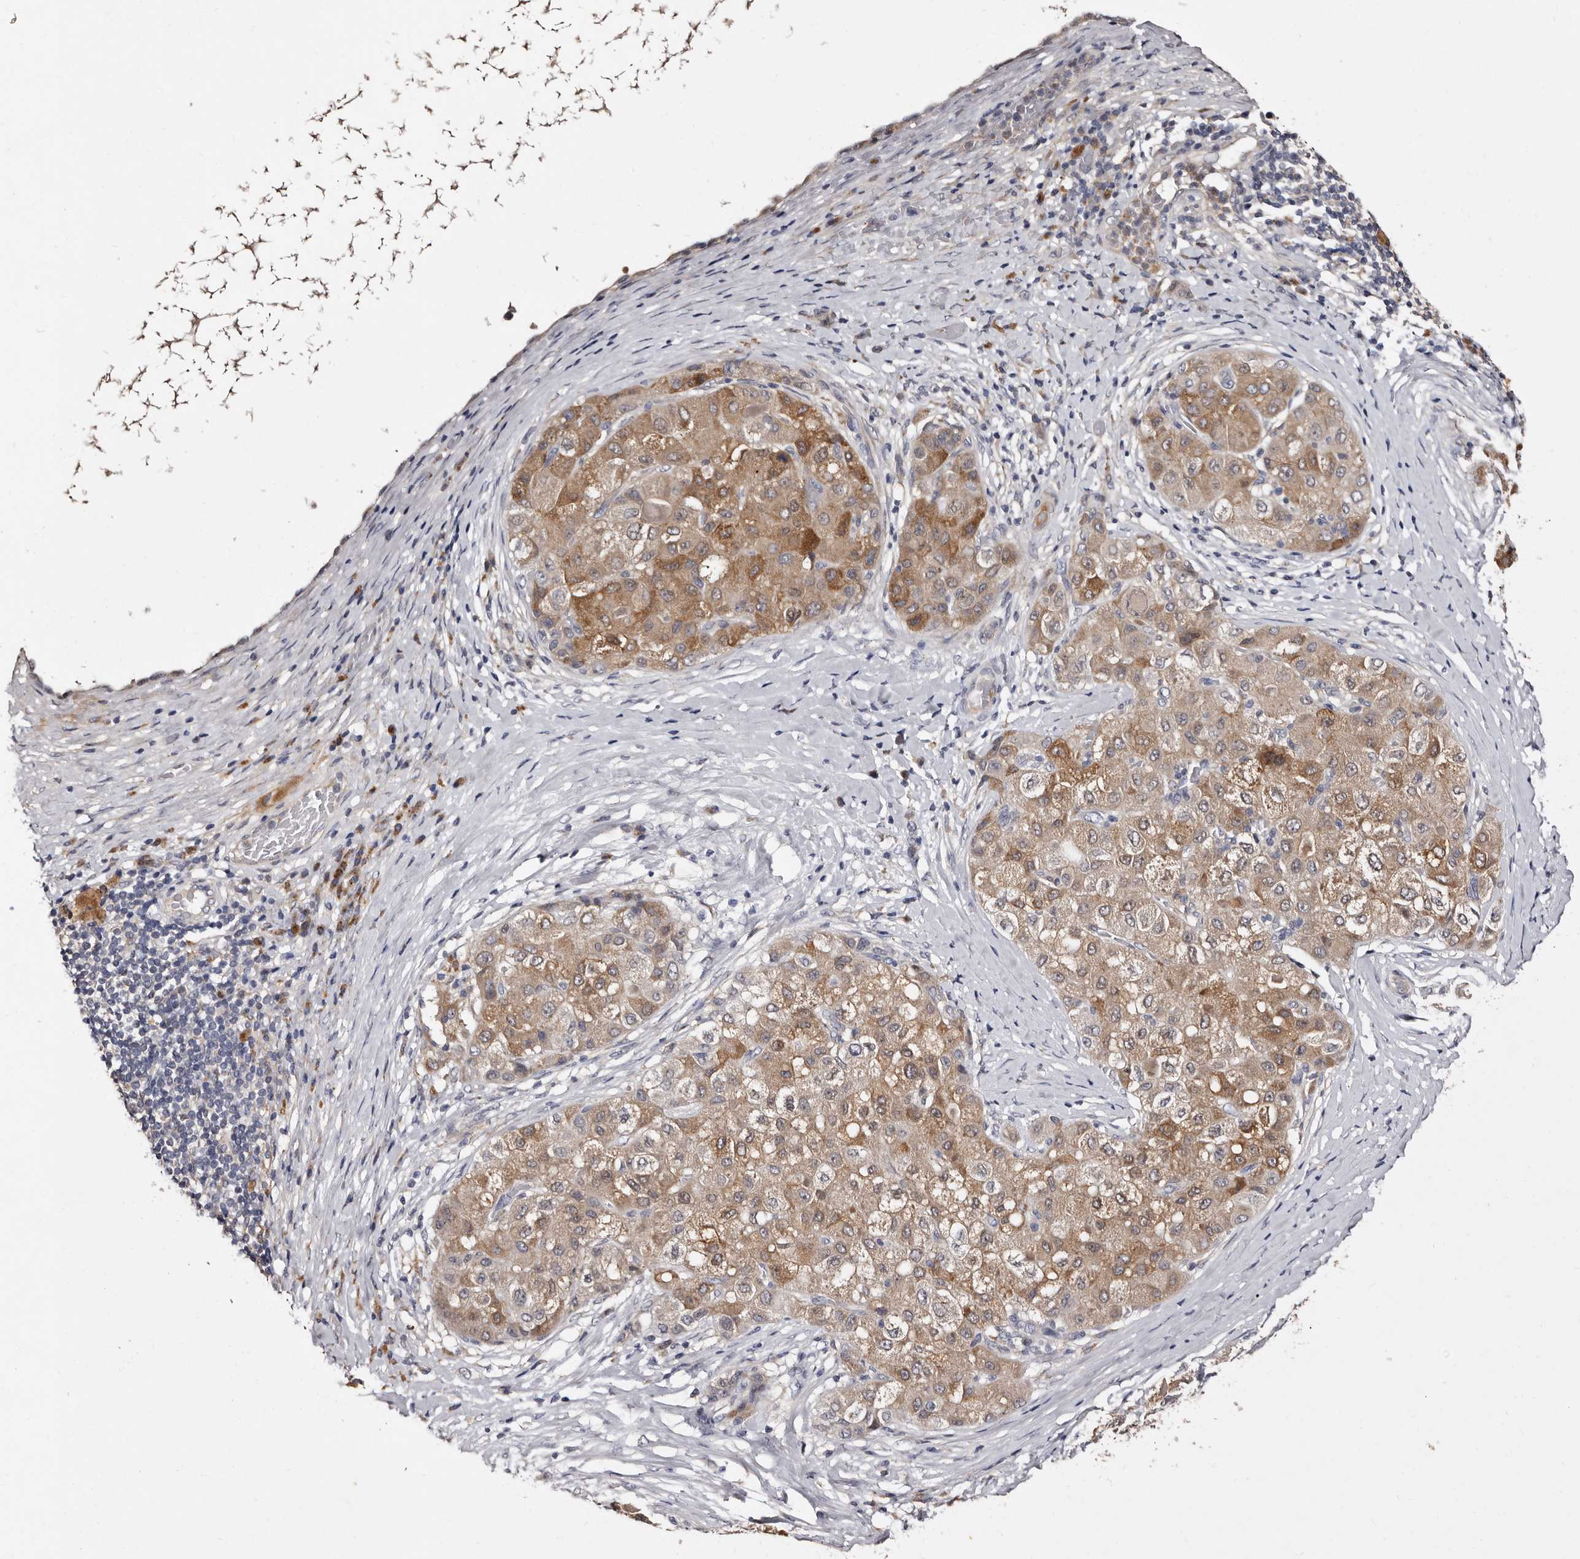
{"staining": {"intensity": "moderate", "quantity": ">75%", "location": "cytoplasmic/membranous"}, "tissue": "liver cancer", "cell_type": "Tumor cells", "image_type": "cancer", "snomed": [{"axis": "morphology", "description": "Carcinoma, Hepatocellular, NOS"}, {"axis": "topography", "description": "Liver"}], "caption": "There is medium levels of moderate cytoplasmic/membranous positivity in tumor cells of liver hepatocellular carcinoma, as demonstrated by immunohistochemical staining (brown color).", "gene": "DNPH1", "patient": {"sex": "male", "age": 80}}